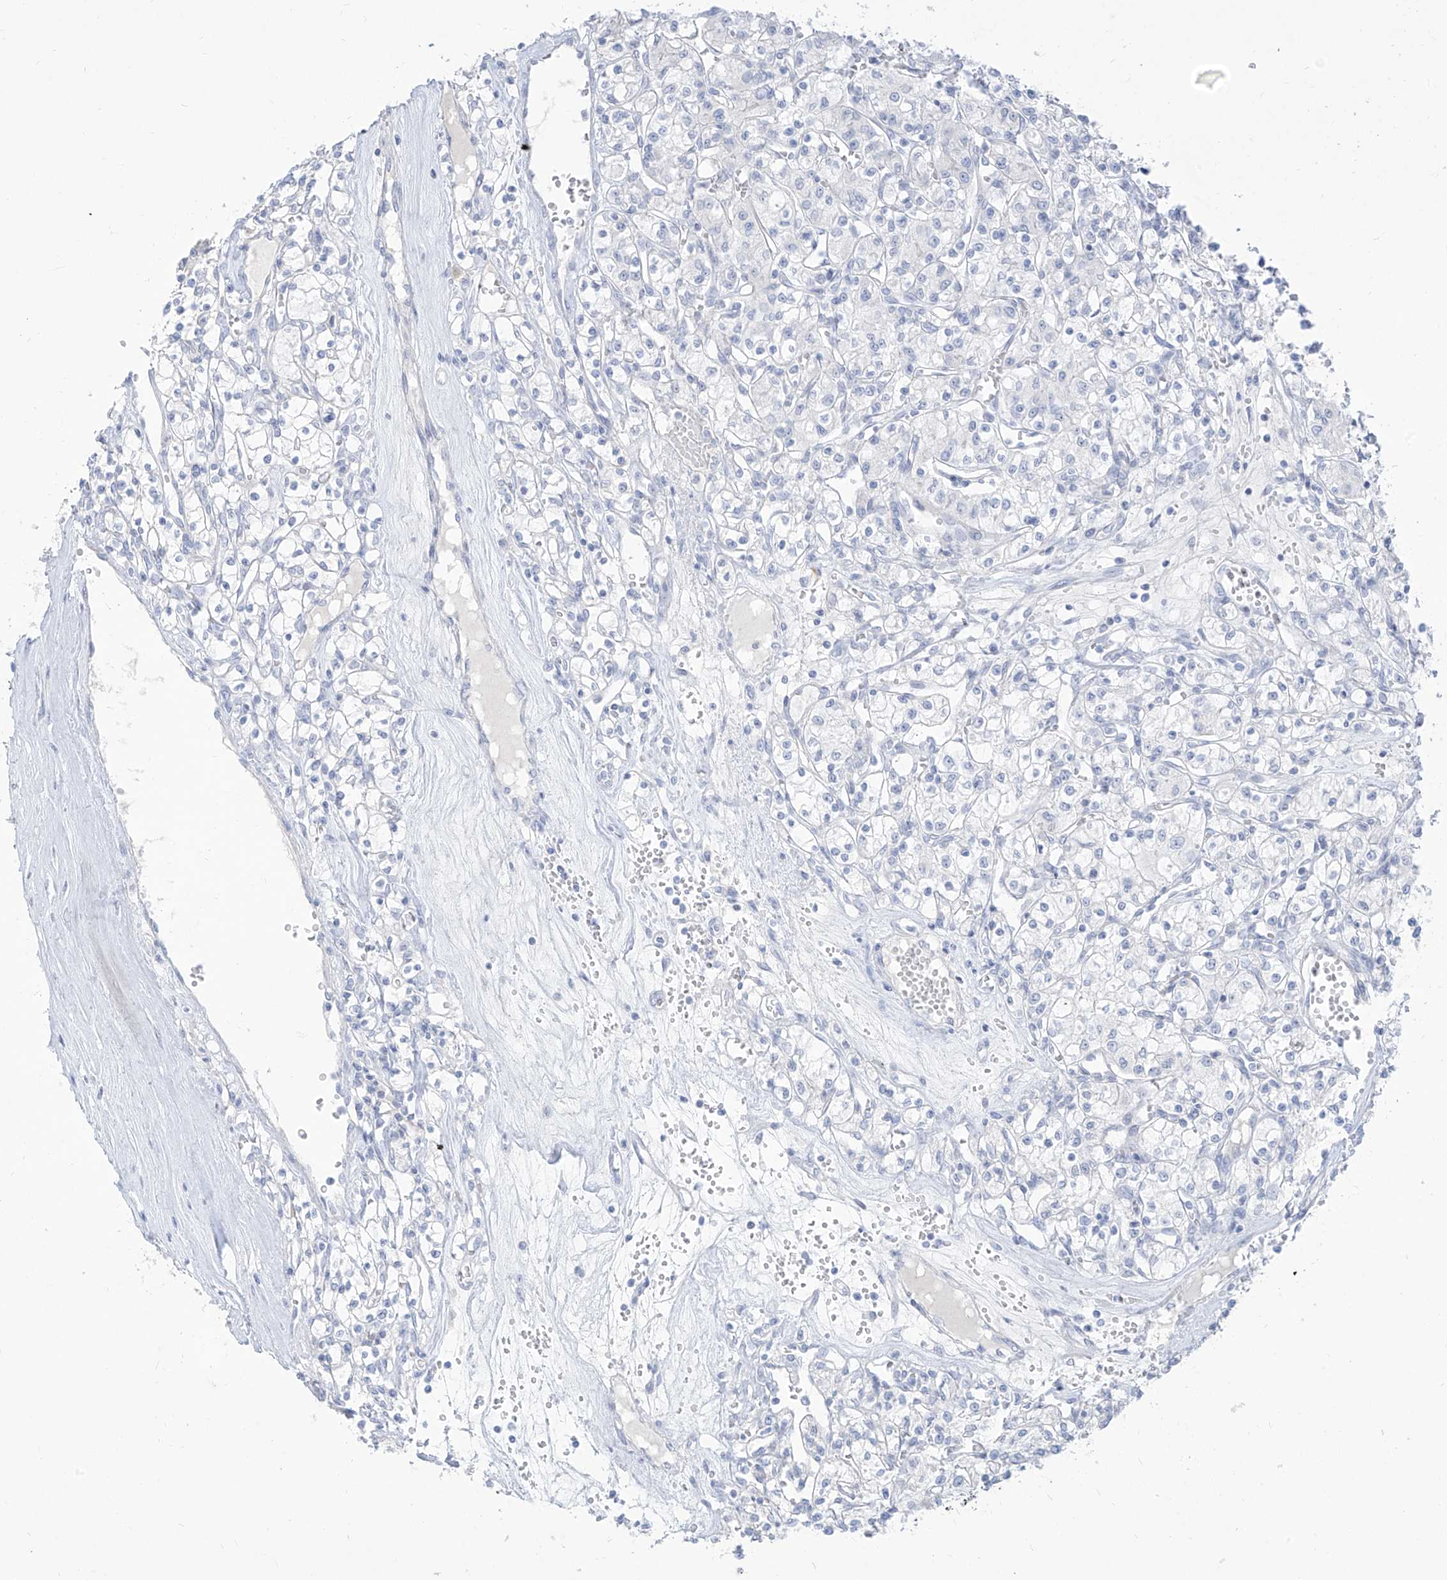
{"staining": {"intensity": "negative", "quantity": "none", "location": "none"}, "tissue": "renal cancer", "cell_type": "Tumor cells", "image_type": "cancer", "snomed": [{"axis": "morphology", "description": "Adenocarcinoma, NOS"}, {"axis": "topography", "description": "Kidney"}], "caption": "Immunohistochemical staining of human renal cancer shows no significant positivity in tumor cells.", "gene": "TGM4", "patient": {"sex": "female", "age": 59}}